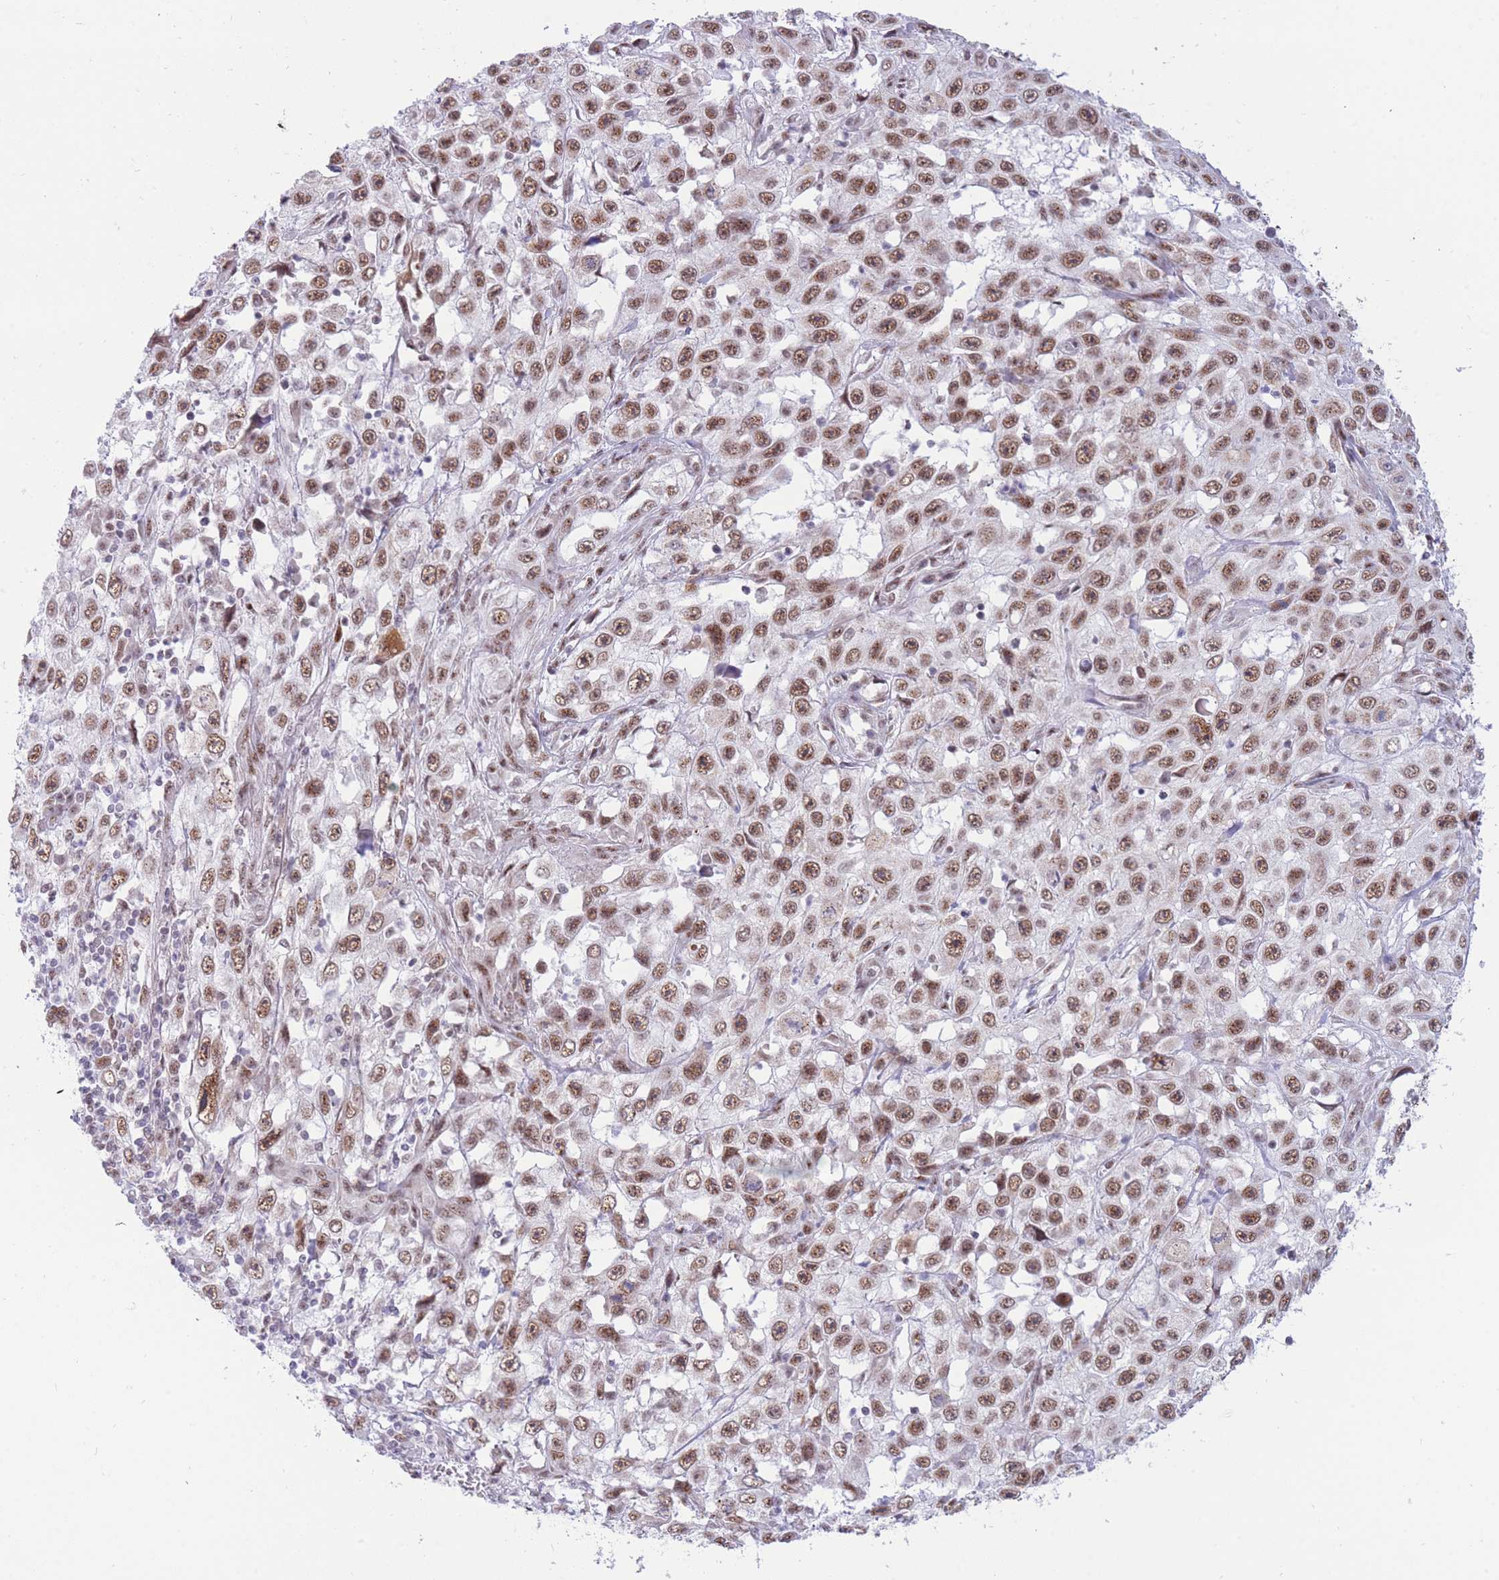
{"staining": {"intensity": "moderate", "quantity": ">75%", "location": "nuclear"}, "tissue": "skin cancer", "cell_type": "Tumor cells", "image_type": "cancer", "snomed": [{"axis": "morphology", "description": "Squamous cell carcinoma, NOS"}, {"axis": "topography", "description": "Skin"}], "caption": "A brown stain labels moderate nuclear expression of a protein in skin cancer (squamous cell carcinoma) tumor cells. (Stains: DAB in brown, nuclei in blue, Microscopy: brightfield microscopy at high magnification).", "gene": "CYP2B6", "patient": {"sex": "male", "age": 82}}